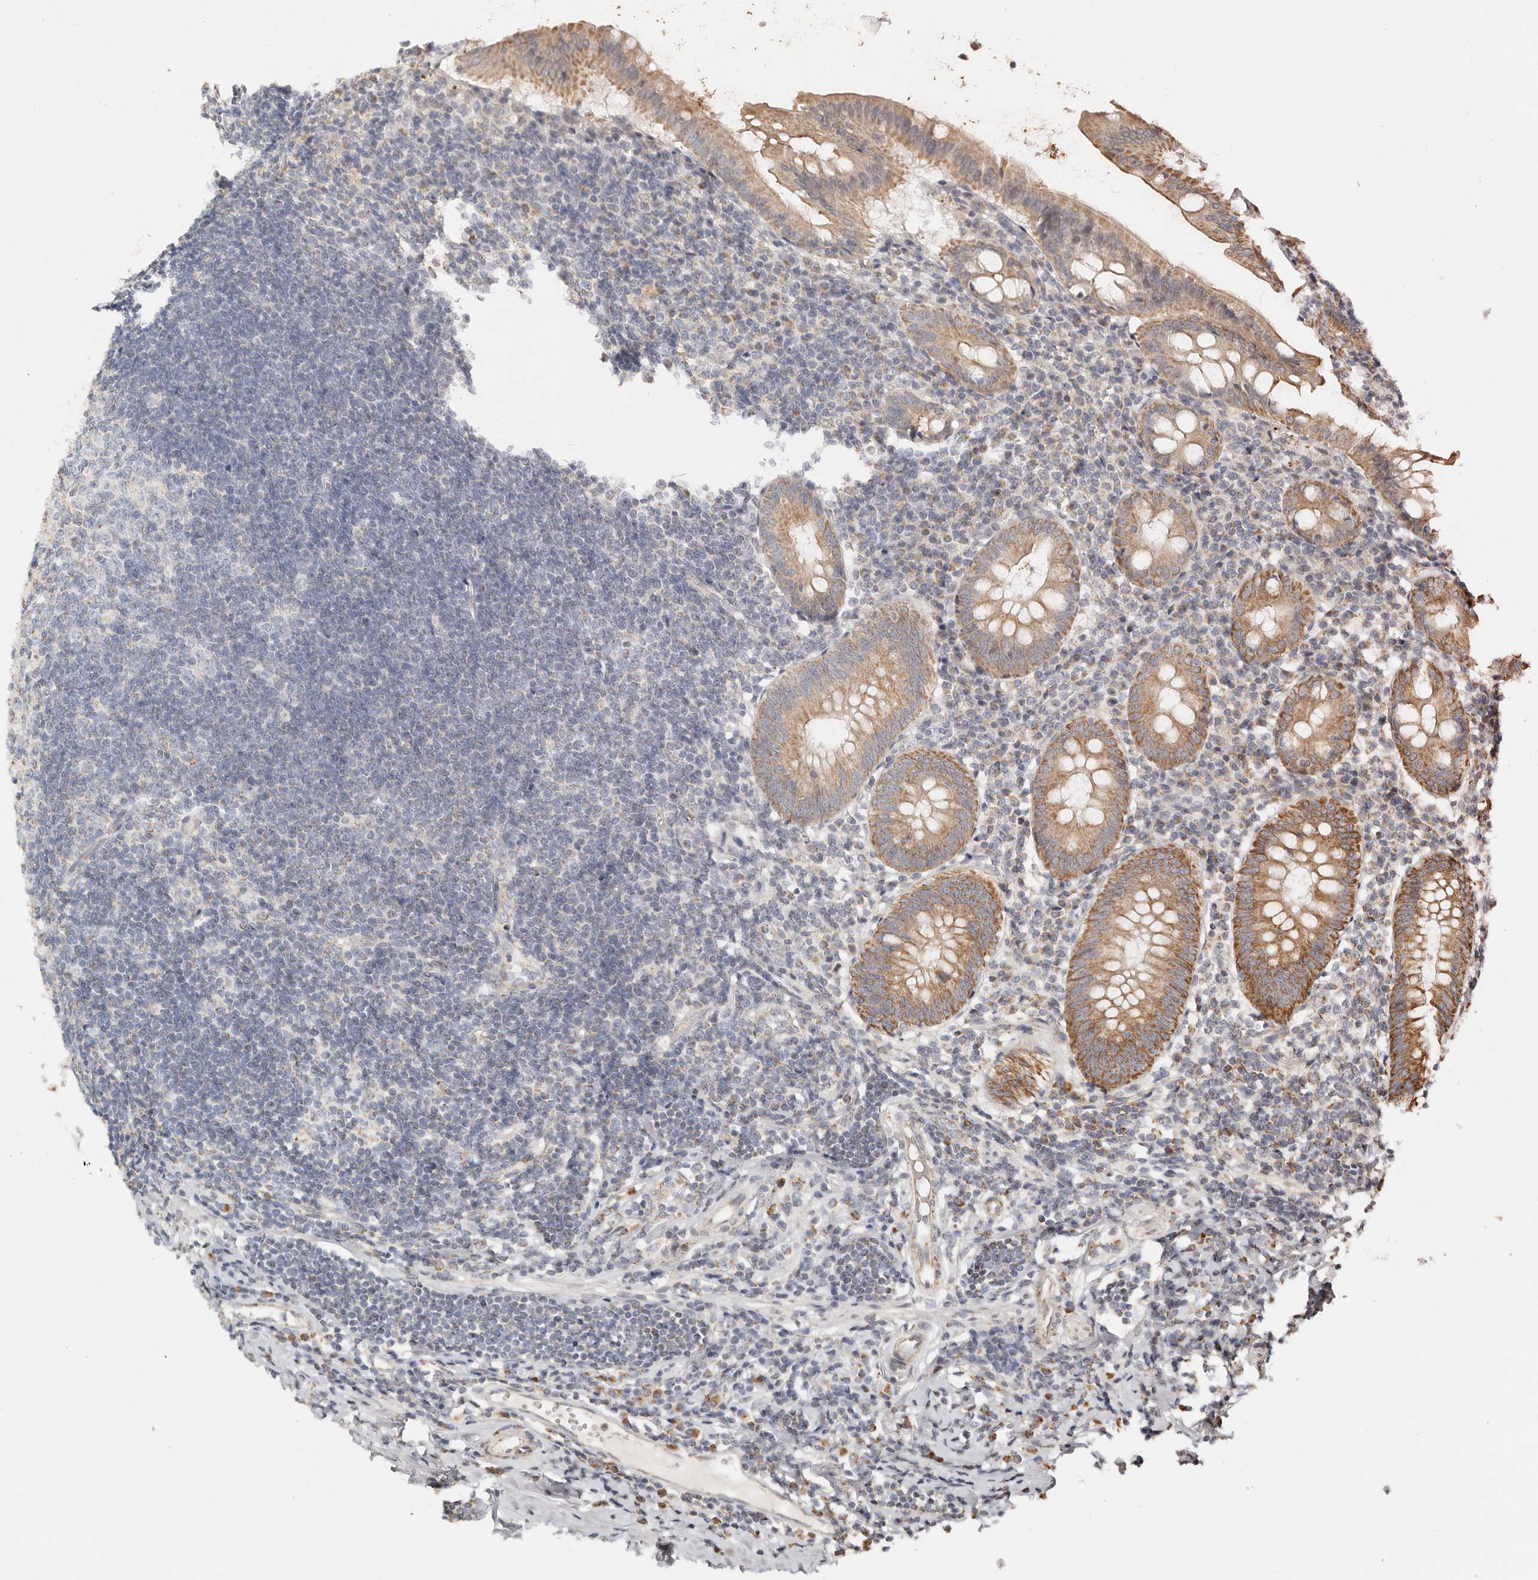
{"staining": {"intensity": "moderate", "quantity": ">75%", "location": "cytoplasmic/membranous"}, "tissue": "appendix", "cell_type": "Glandular cells", "image_type": "normal", "snomed": [{"axis": "morphology", "description": "Normal tissue, NOS"}, {"axis": "topography", "description": "Appendix"}], "caption": "Immunohistochemistry (DAB (3,3'-diaminobenzidine)) staining of normal human appendix reveals moderate cytoplasmic/membranous protein staining in approximately >75% of glandular cells.", "gene": "KDF1", "patient": {"sex": "female", "age": 54}}